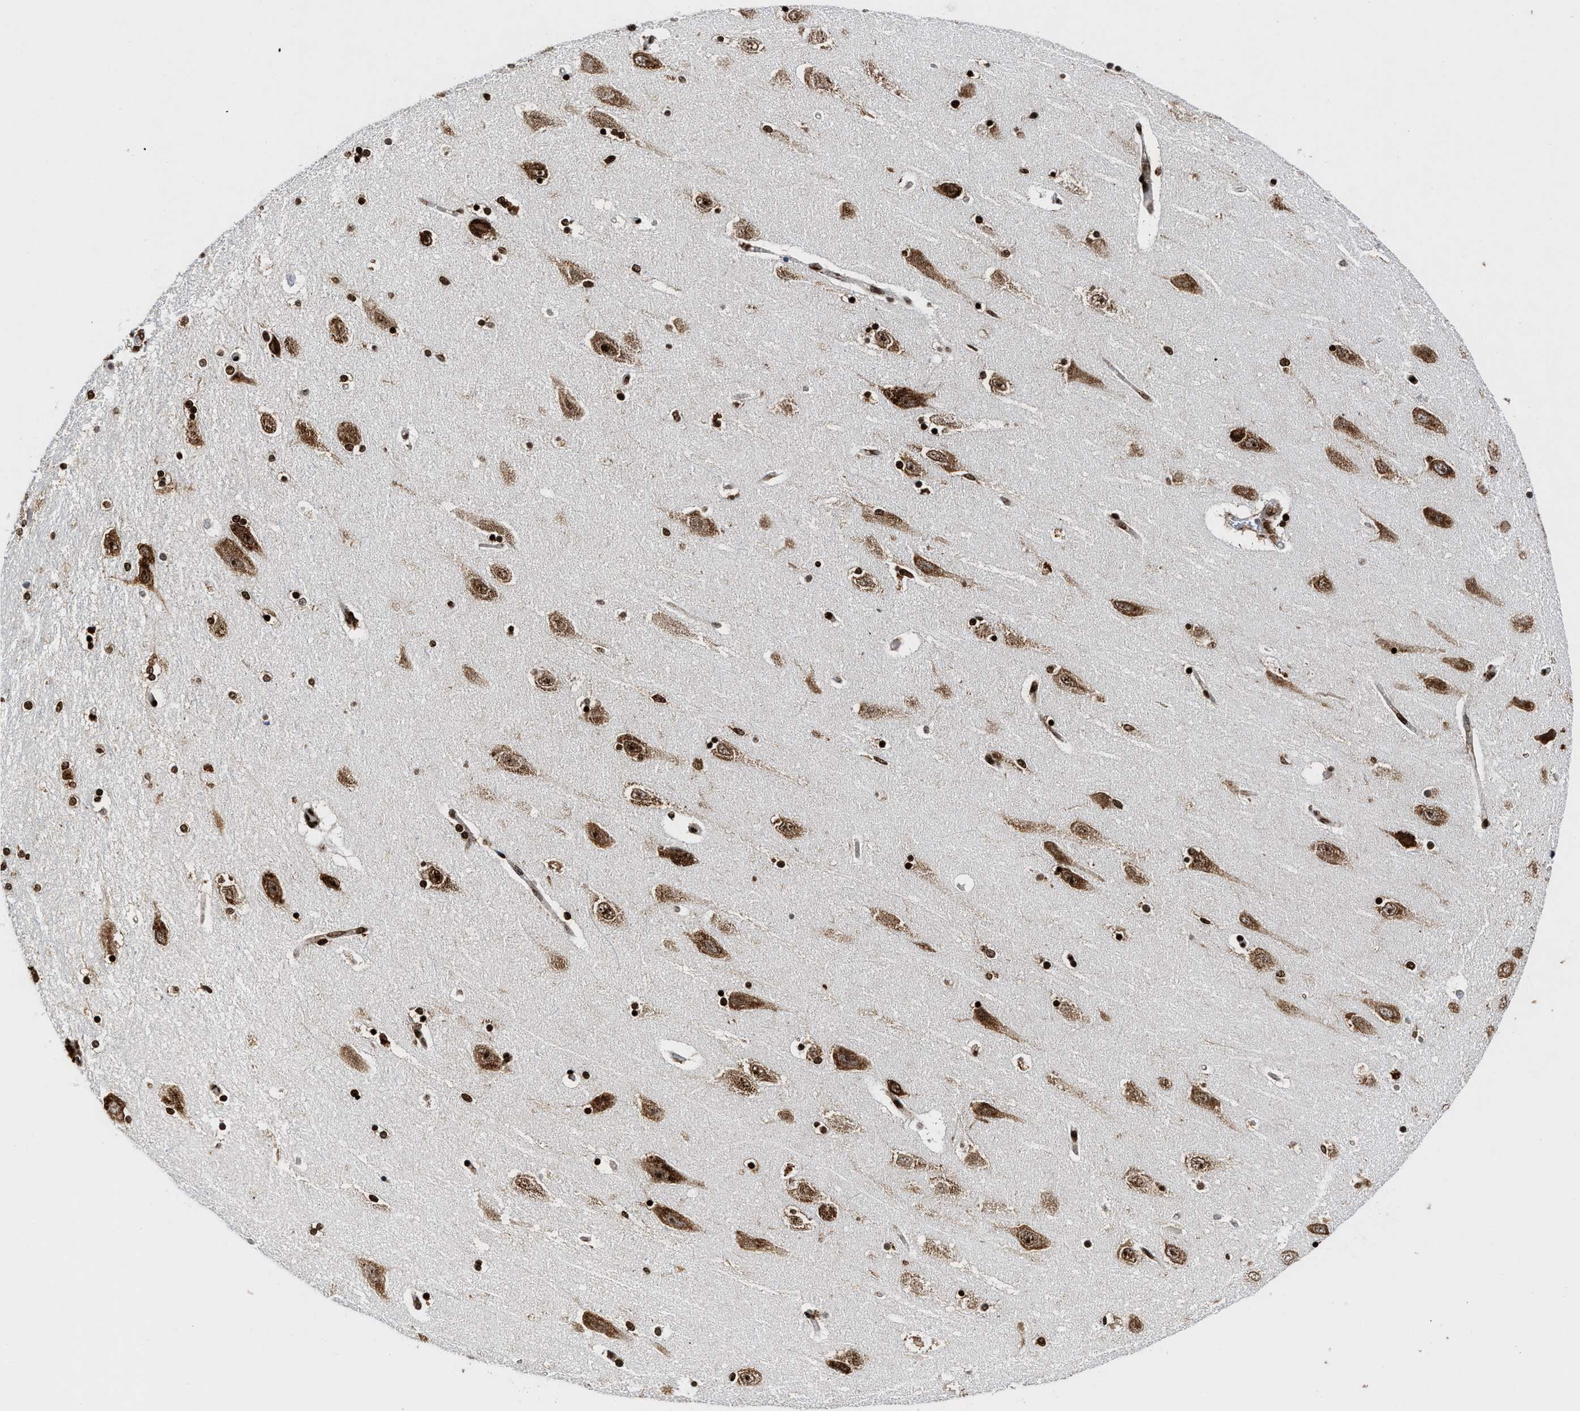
{"staining": {"intensity": "strong", "quantity": ">75%", "location": "nuclear"}, "tissue": "hippocampus", "cell_type": "Glial cells", "image_type": "normal", "snomed": [{"axis": "morphology", "description": "Normal tissue, NOS"}, {"axis": "topography", "description": "Hippocampus"}], "caption": "Immunohistochemistry of unremarkable human hippocampus reveals high levels of strong nuclear expression in about >75% of glial cells. The staining is performed using DAB brown chromogen to label protein expression. The nuclei are counter-stained blue using hematoxylin.", "gene": "ALYREF", "patient": {"sex": "female", "age": 54}}